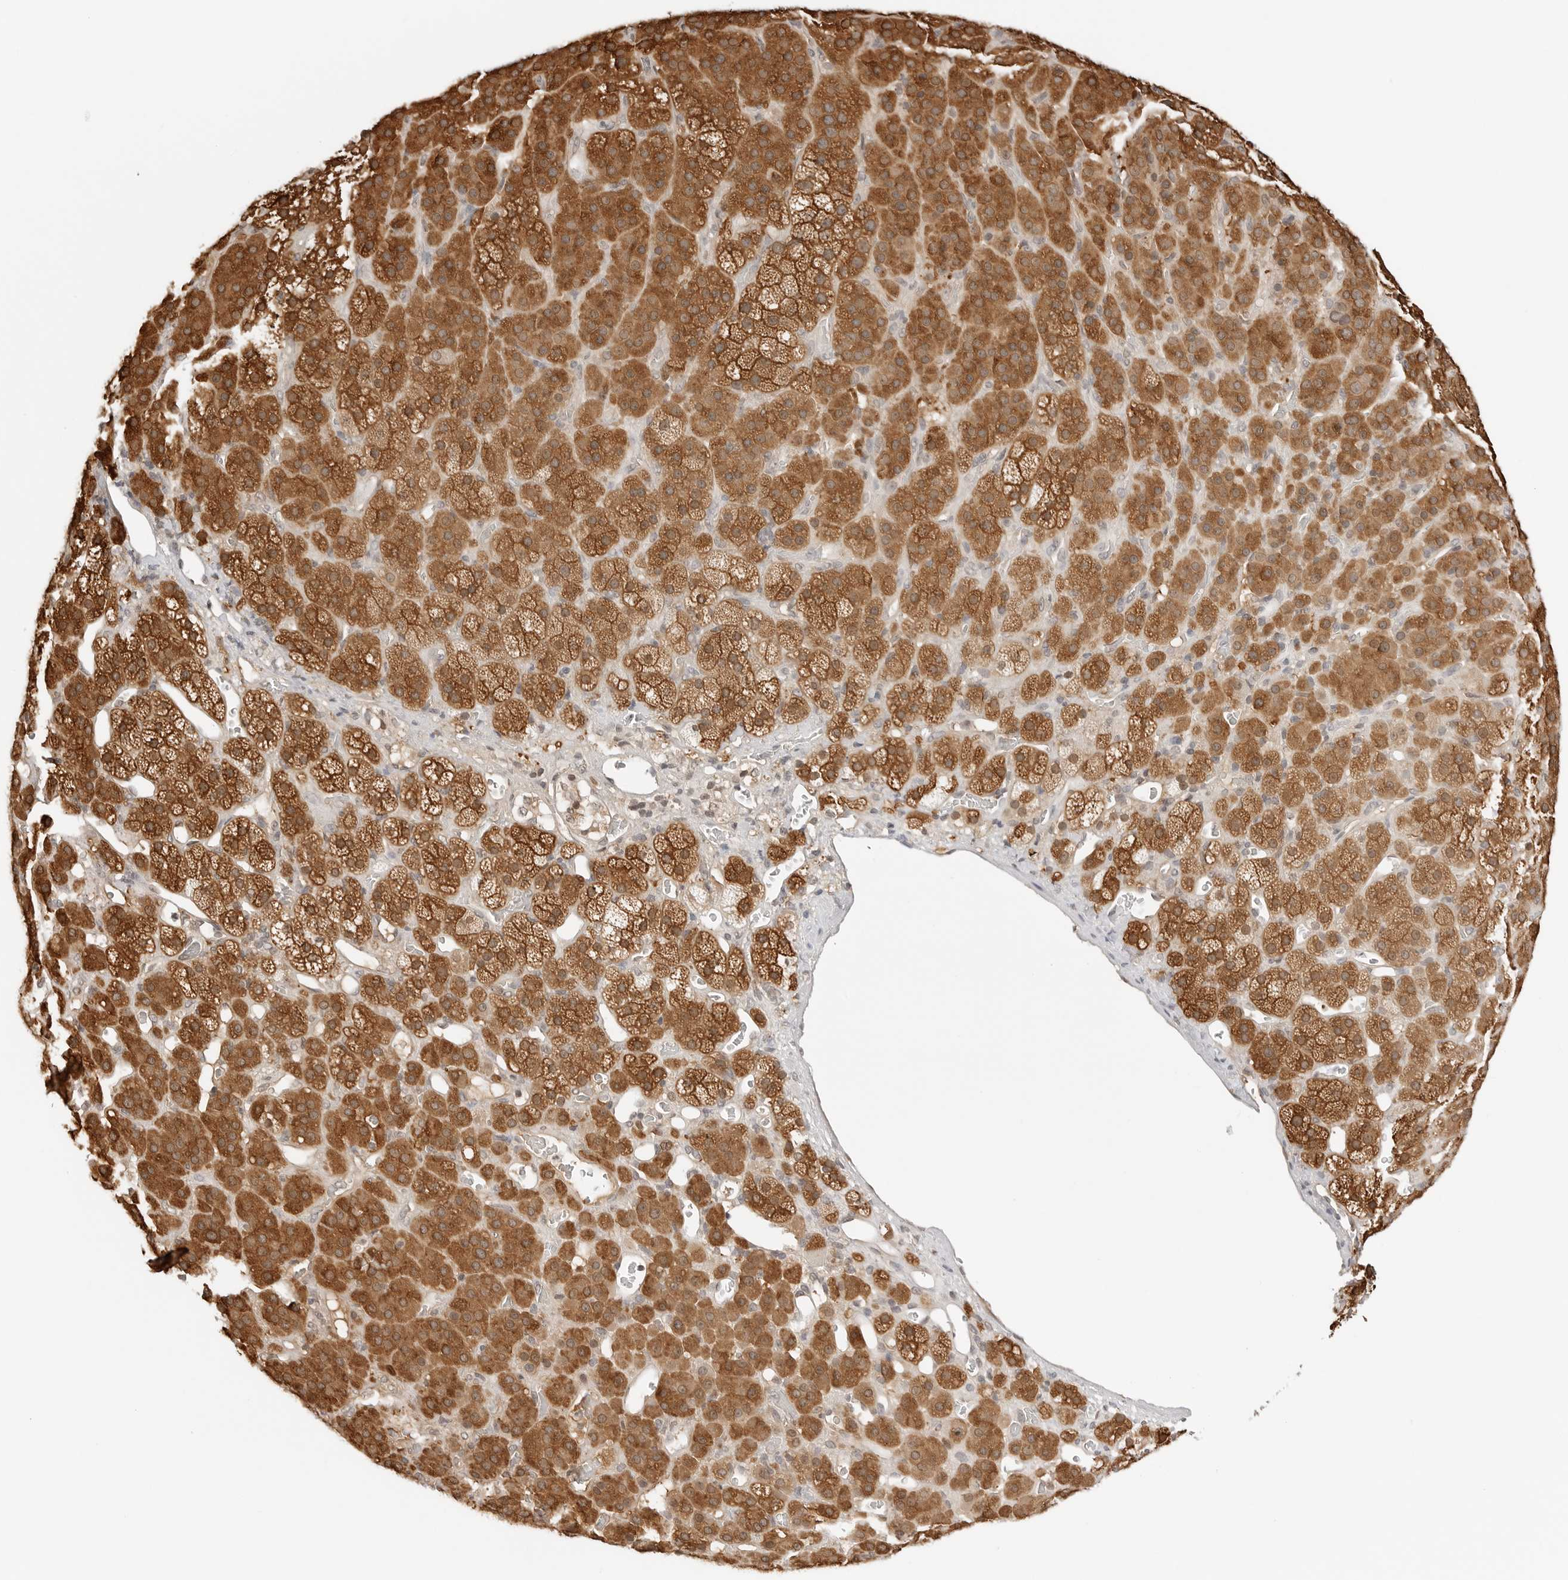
{"staining": {"intensity": "strong", "quantity": ">75%", "location": "cytoplasmic/membranous,nuclear"}, "tissue": "adrenal gland", "cell_type": "Glandular cells", "image_type": "normal", "snomed": [{"axis": "morphology", "description": "Normal tissue, NOS"}, {"axis": "topography", "description": "Adrenal gland"}], "caption": "DAB immunohistochemical staining of benign human adrenal gland exhibits strong cytoplasmic/membranous,nuclear protein staining in about >75% of glandular cells. The staining is performed using DAB brown chromogen to label protein expression. The nuclei are counter-stained blue using hematoxylin.", "gene": "NUDC", "patient": {"sex": "male", "age": 57}}